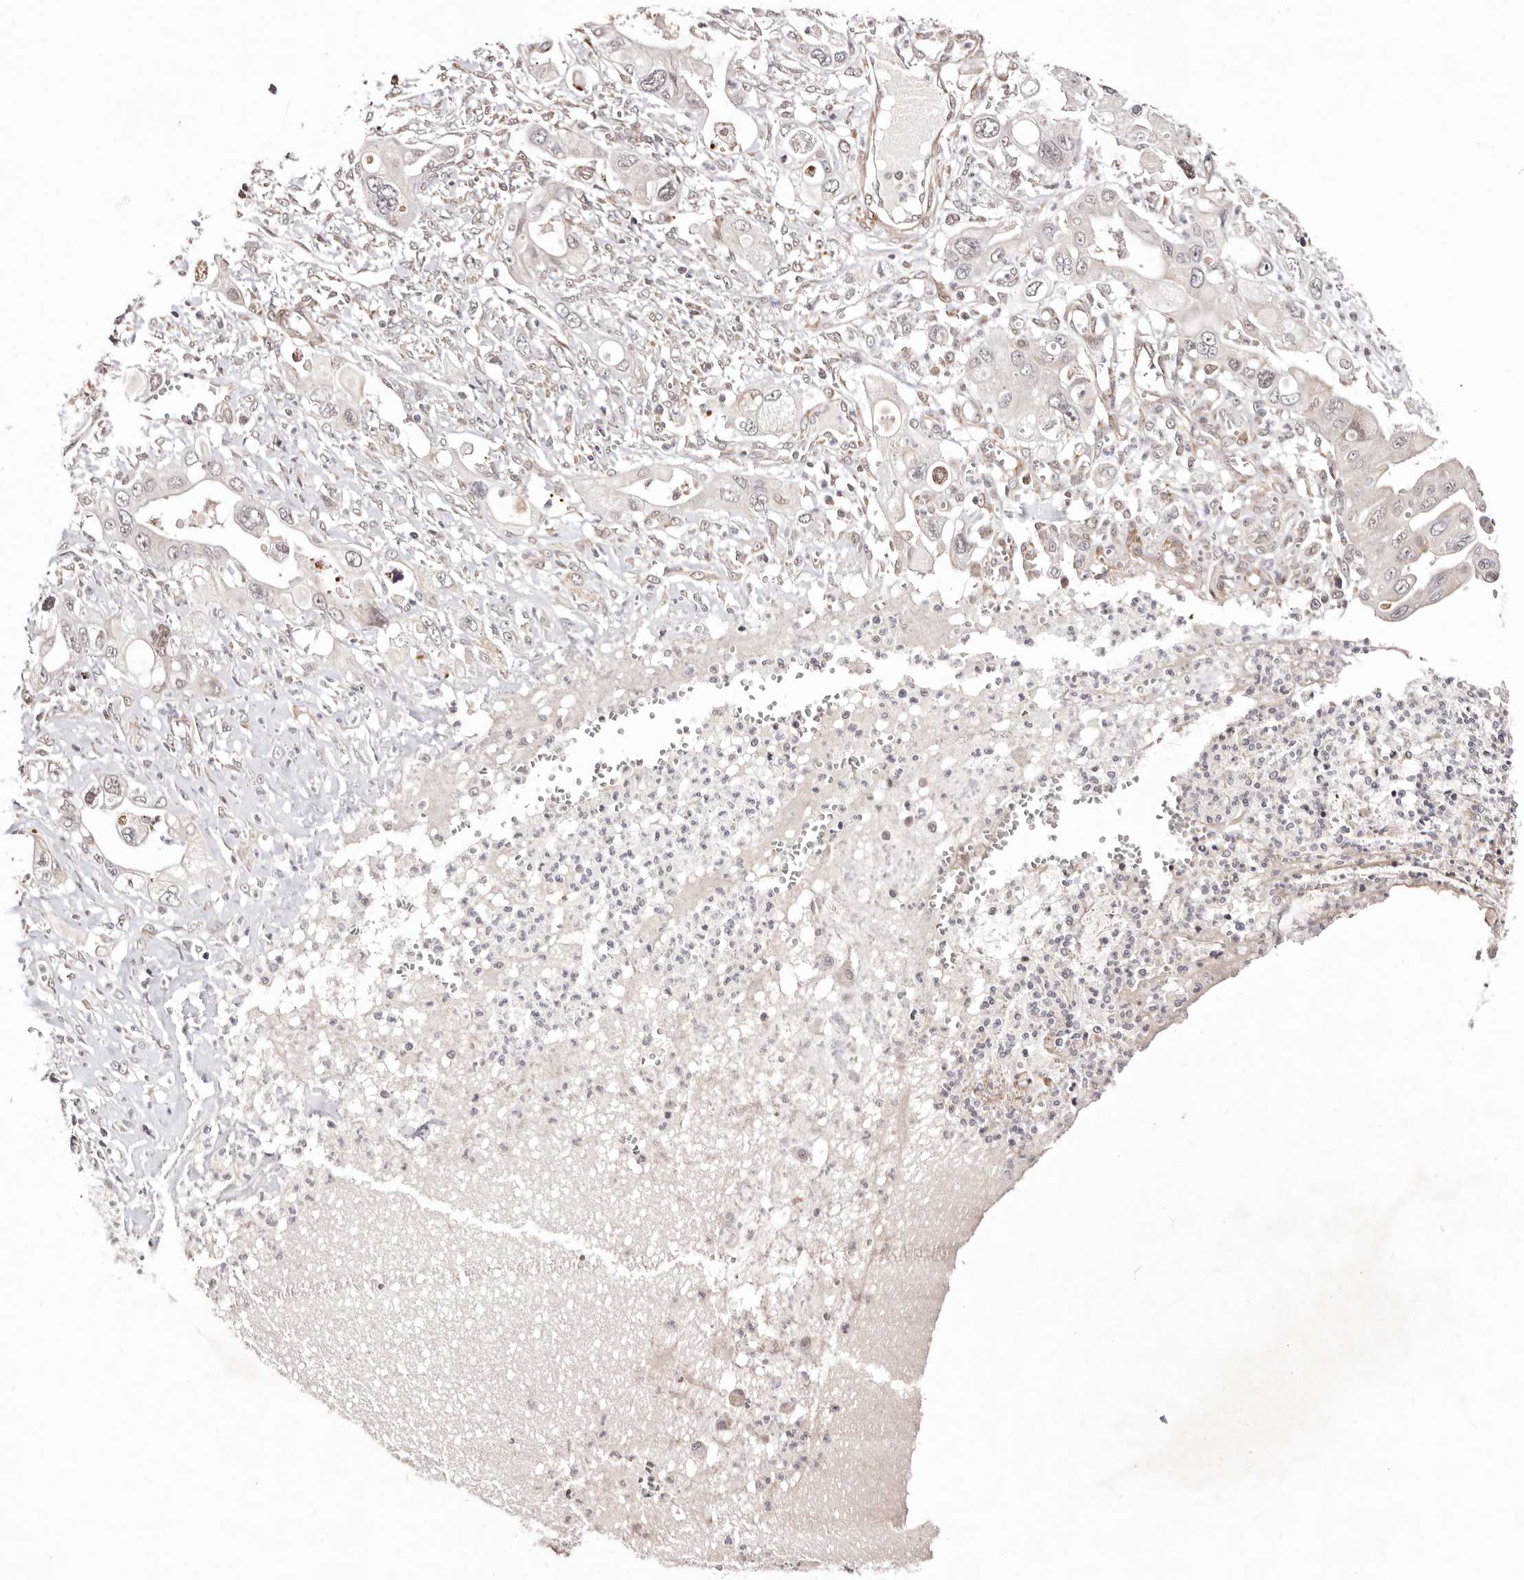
{"staining": {"intensity": "negative", "quantity": "none", "location": "none"}, "tissue": "pancreatic cancer", "cell_type": "Tumor cells", "image_type": "cancer", "snomed": [{"axis": "morphology", "description": "Adenocarcinoma, NOS"}, {"axis": "topography", "description": "Pancreas"}], "caption": "IHC micrograph of neoplastic tissue: human pancreatic cancer stained with DAB (3,3'-diaminobenzidine) displays no significant protein positivity in tumor cells. (IHC, brightfield microscopy, high magnification).", "gene": "HIVEP3", "patient": {"sex": "male", "age": 68}}